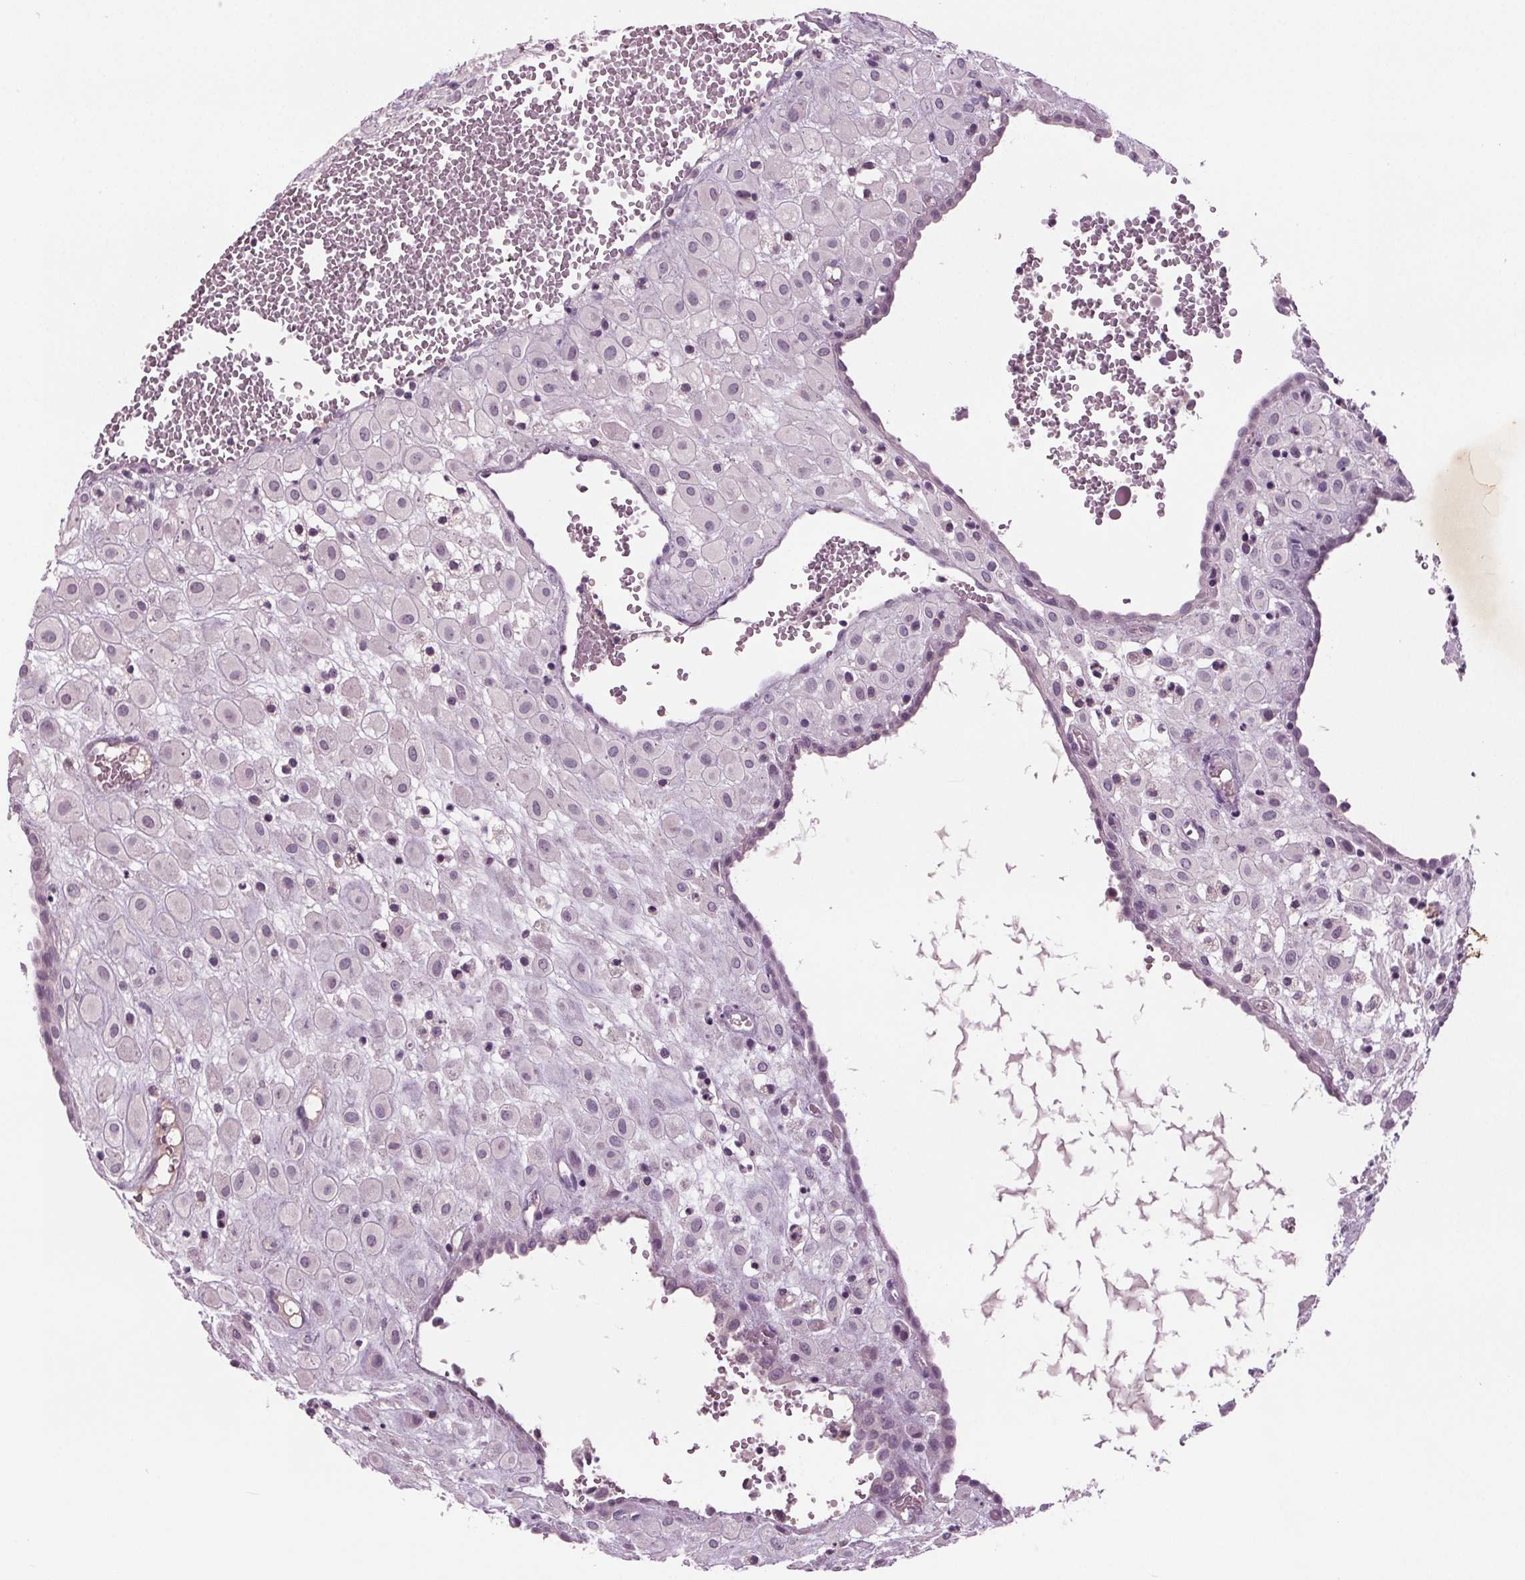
{"staining": {"intensity": "negative", "quantity": "none", "location": "none"}, "tissue": "placenta", "cell_type": "Decidual cells", "image_type": "normal", "snomed": [{"axis": "morphology", "description": "Normal tissue, NOS"}, {"axis": "topography", "description": "Placenta"}], "caption": "Placenta was stained to show a protein in brown. There is no significant staining in decidual cells.", "gene": "BHLHE22", "patient": {"sex": "female", "age": 24}}